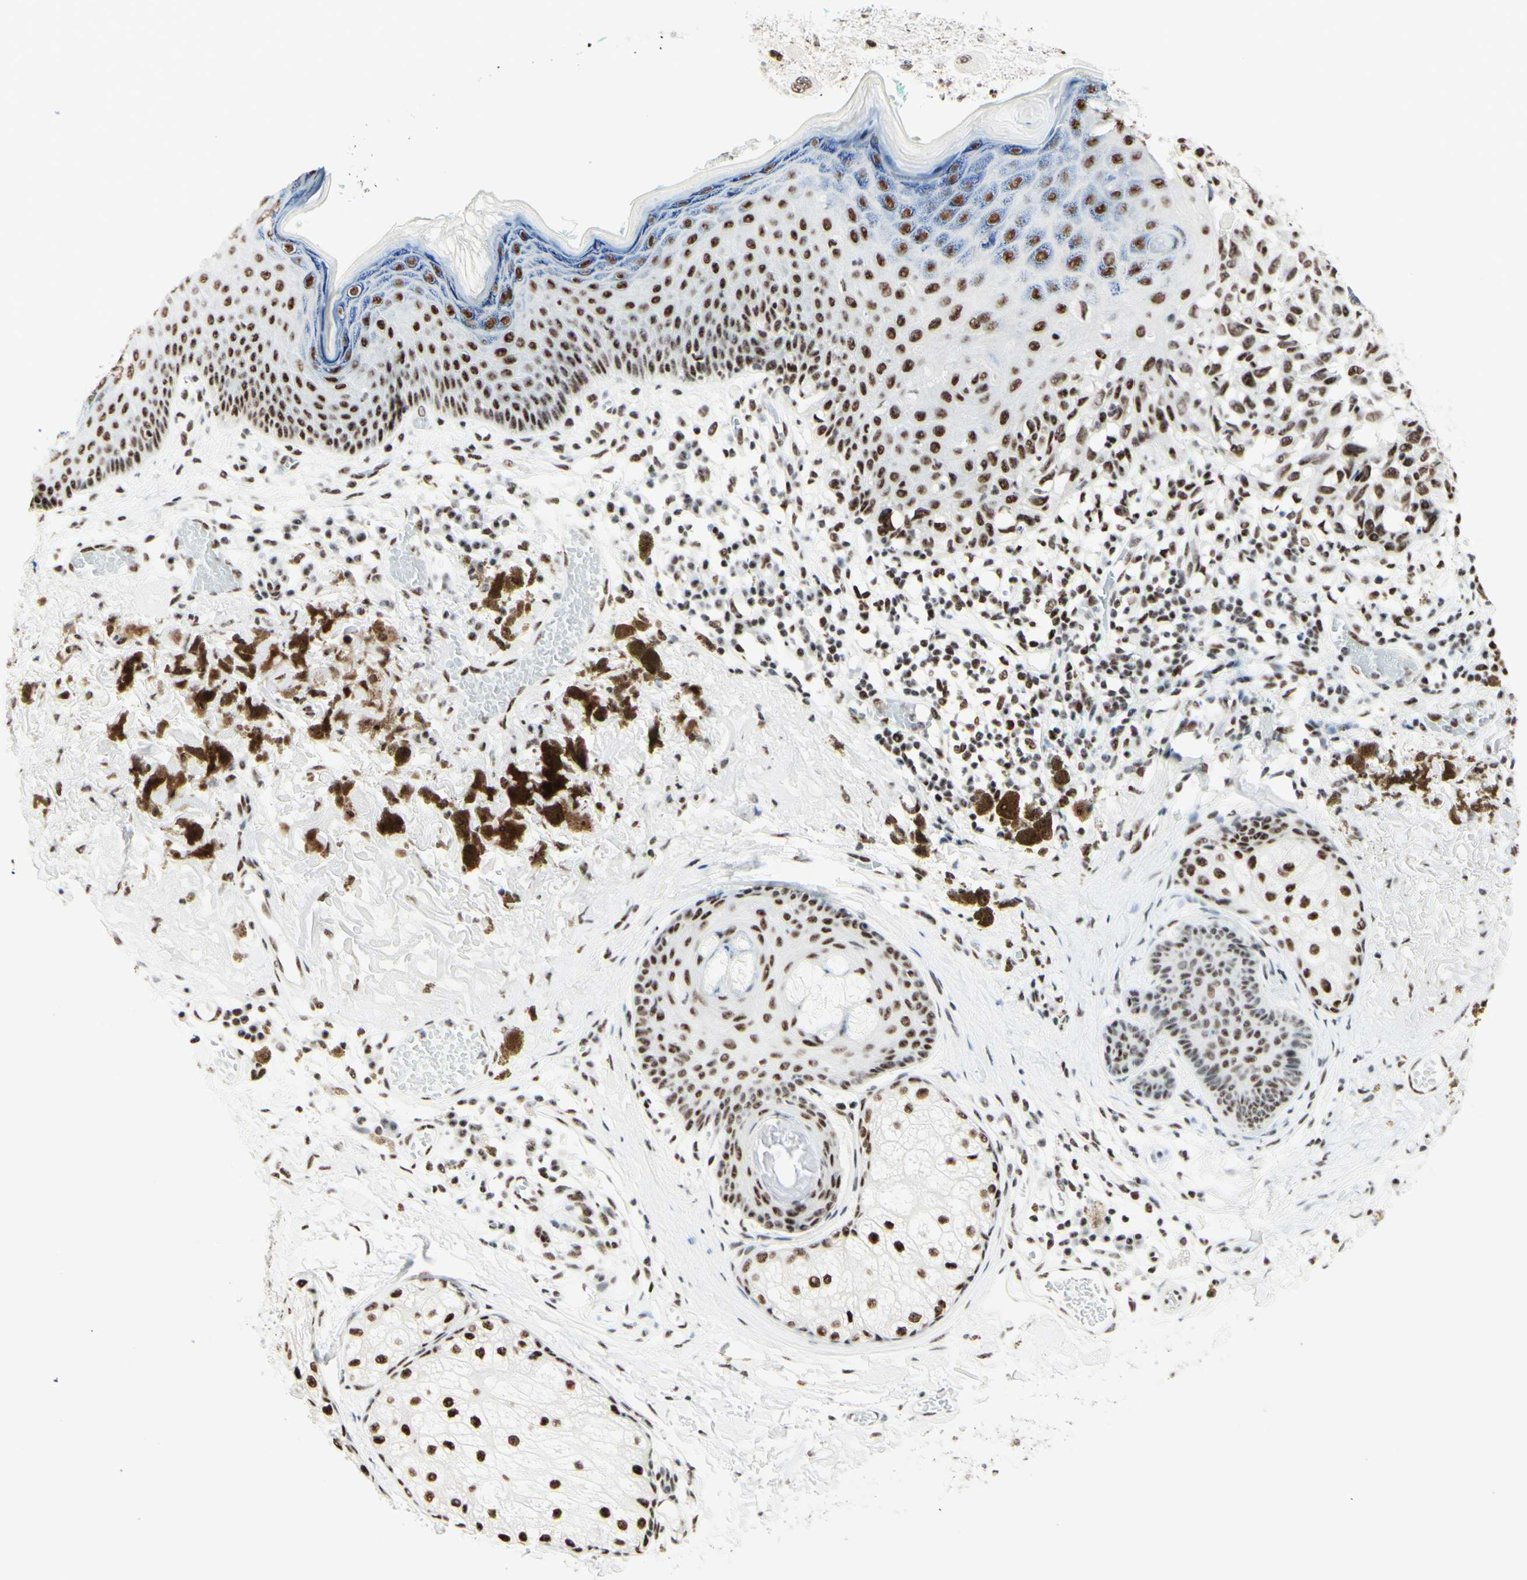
{"staining": {"intensity": "moderate", "quantity": ">75%", "location": "nuclear"}, "tissue": "melanoma", "cell_type": "Tumor cells", "image_type": "cancer", "snomed": [{"axis": "morphology", "description": "Malignant melanoma in situ"}, {"axis": "morphology", "description": "Malignant melanoma, NOS"}, {"axis": "topography", "description": "Skin"}], "caption": "A brown stain highlights moderate nuclear staining of a protein in malignant melanoma tumor cells.", "gene": "WTAP", "patient": {"sex": "female", "age": 88}}